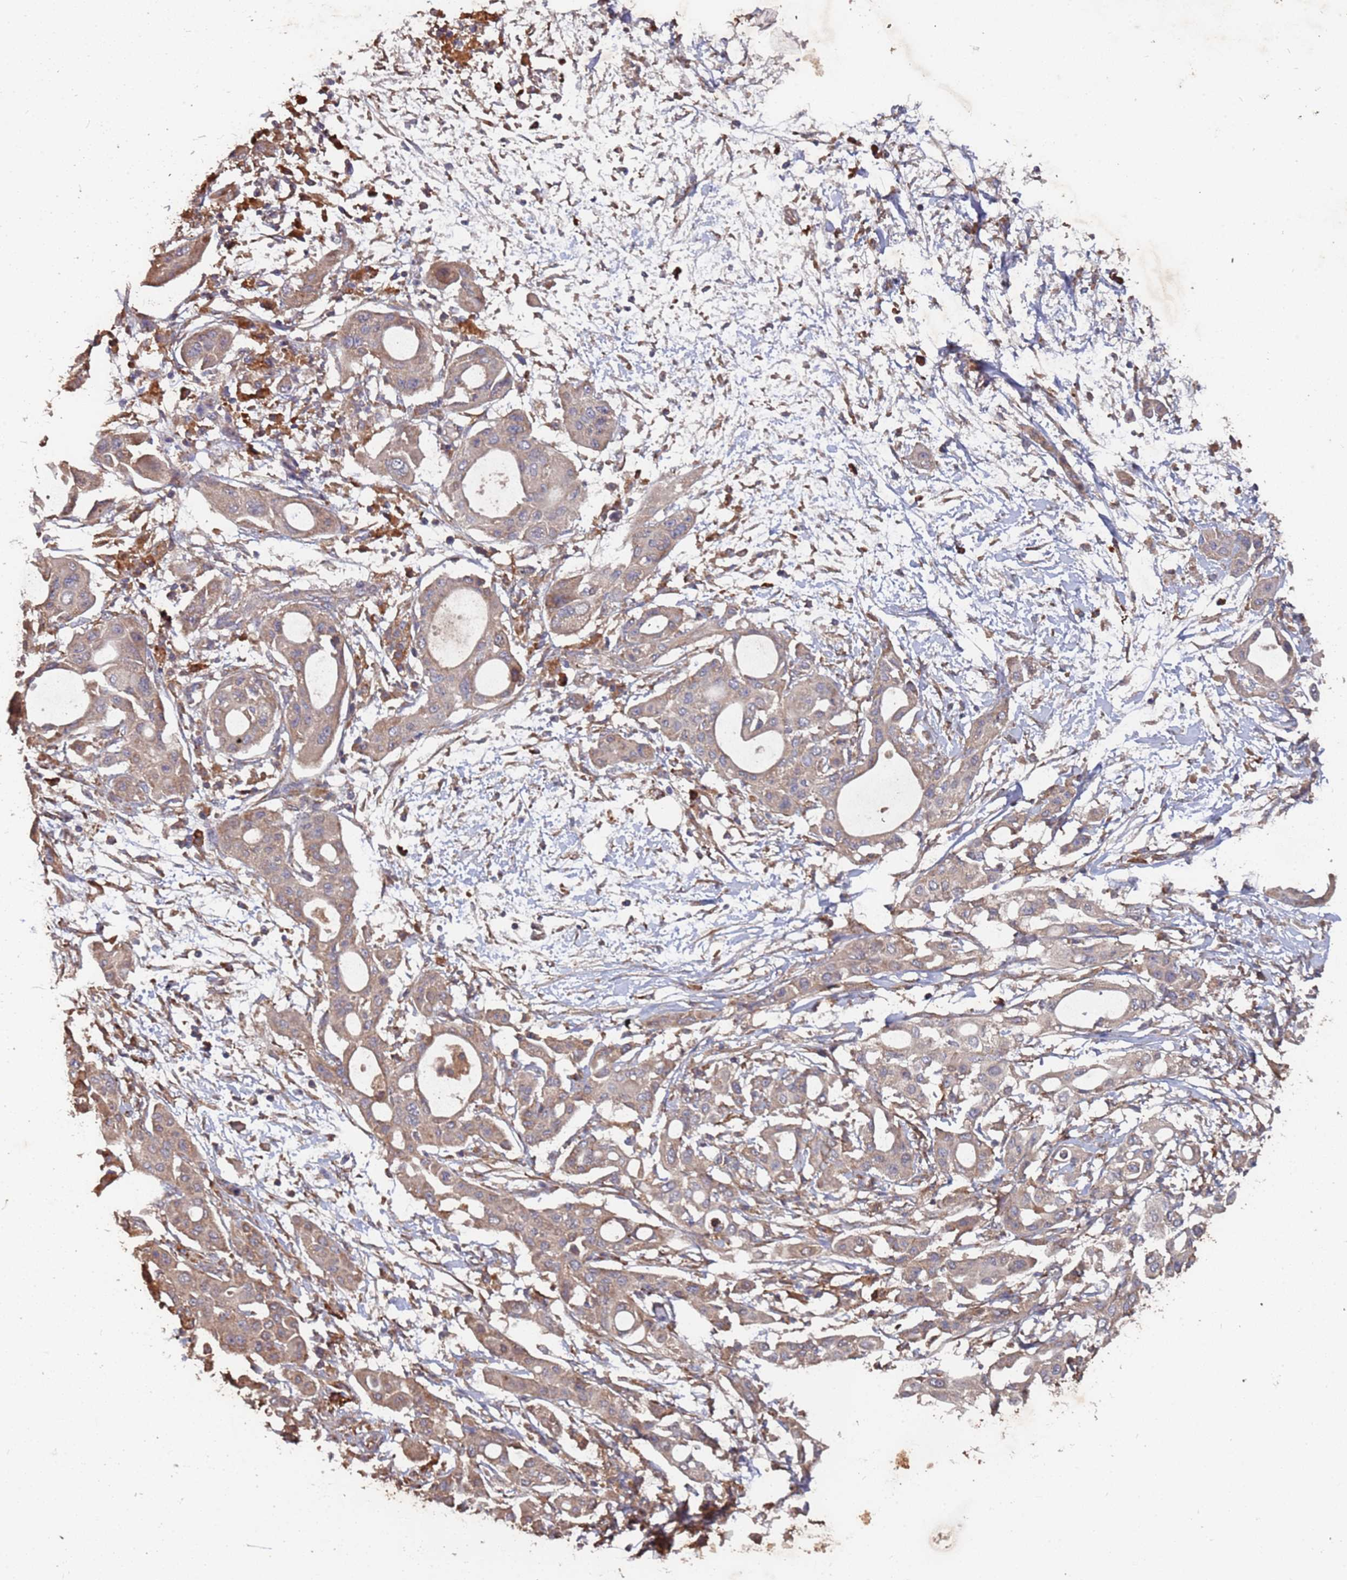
{"staining": {"intensity": "moderate", "quantity": ">75%", "location": "cytoplasmic/membranous"}, "tissue": "pancreatic cancer", "cell_type": "Tumor cells", "image_type": "cancer", "snomed": [{"axis": "morphology", "description": "Adenocarcinoma, NOS"}, {"axis": "topography", "description": "Pancreas"}], "caption": "This histopathology image demonstrates IHC staining of adenocarcinoma (pancreatic), with medium moderate cytoplasmic/membranous staining in approximately >75% of tumor cells.", "gene": "ATG5", "patient": {"sex": "male", "age": 68}}